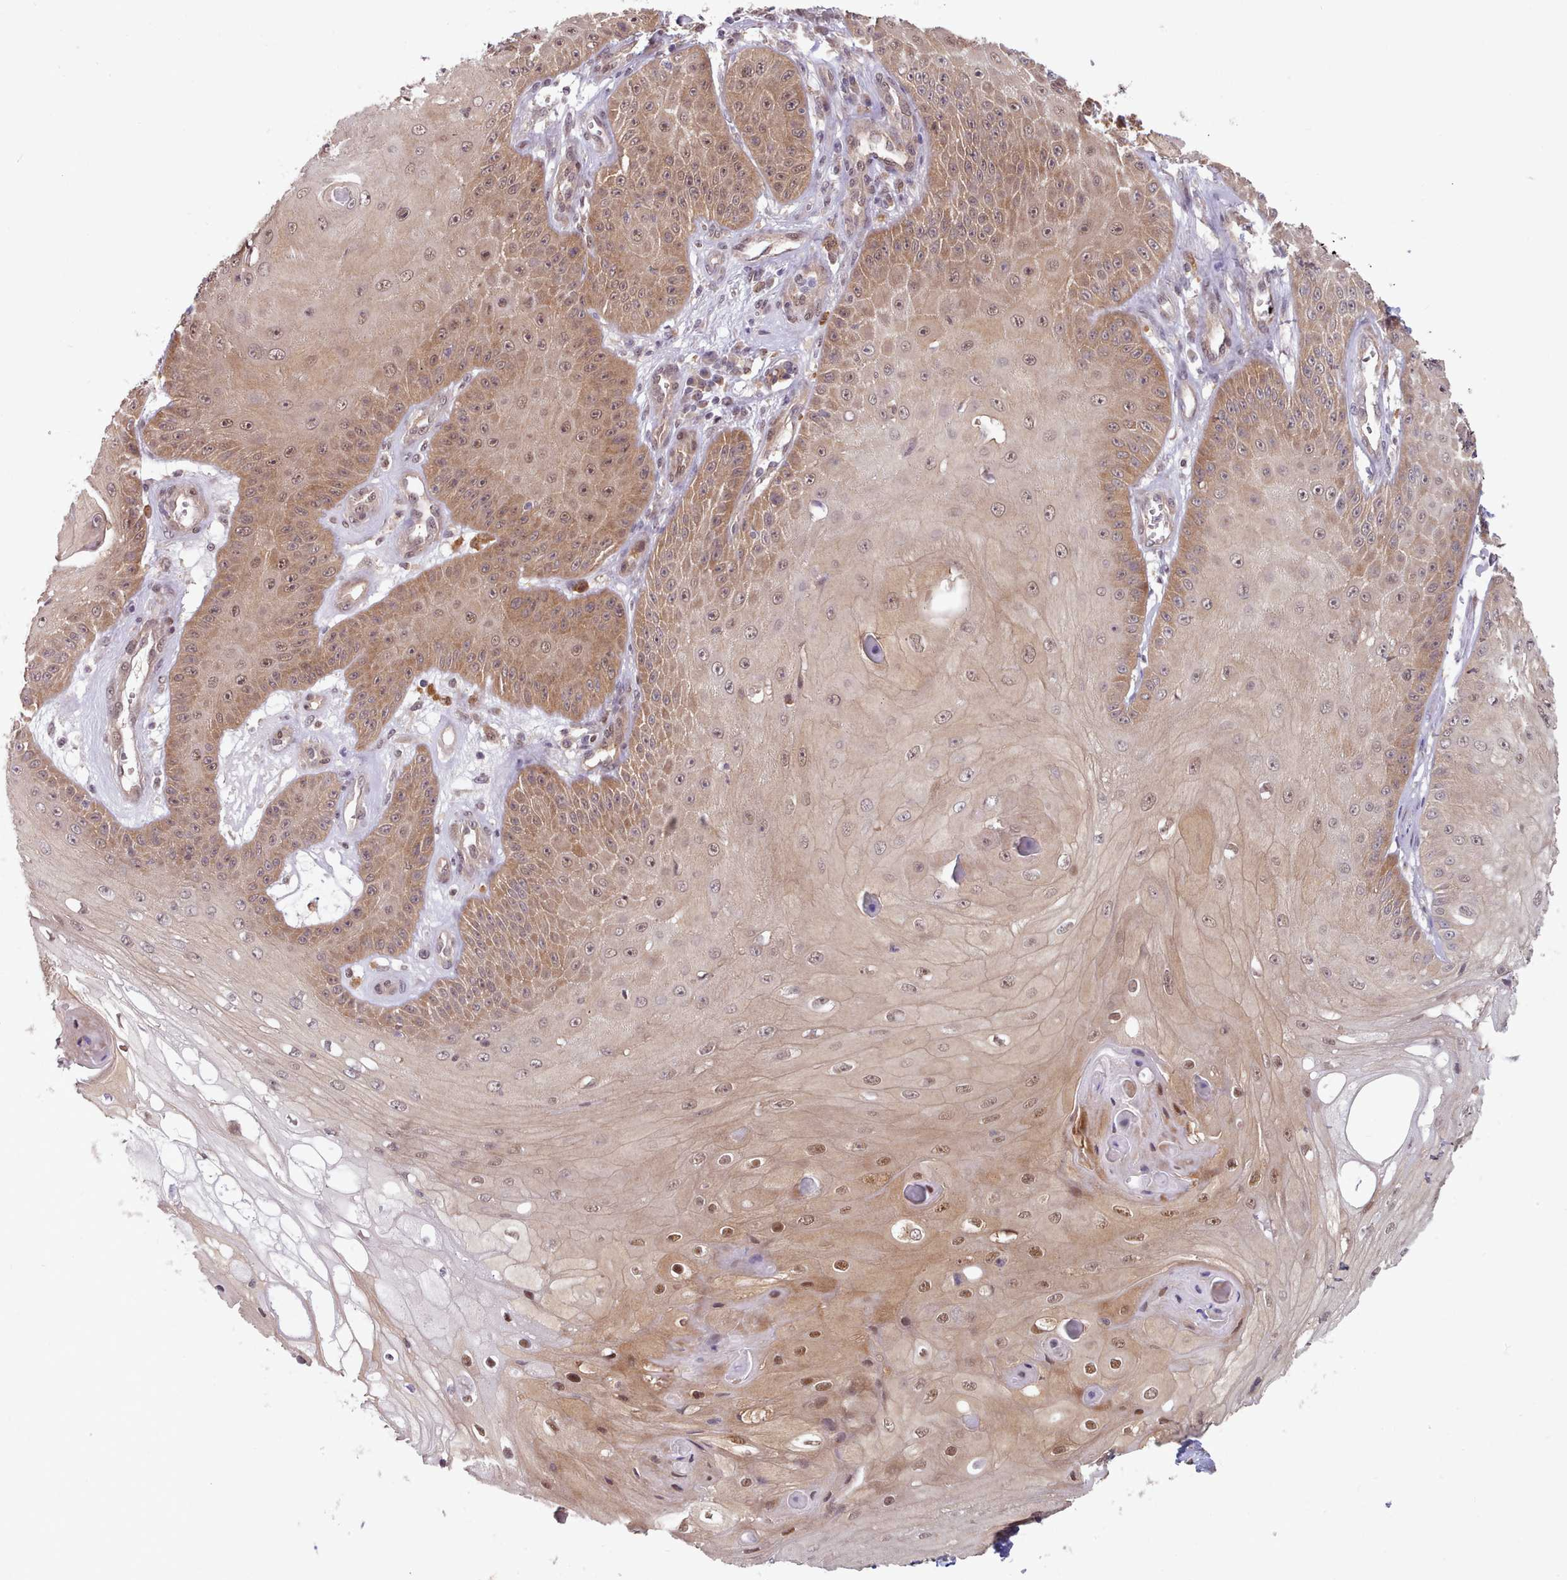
{"staining": {"intensity": "moderate", "quantity": ">75%", "location": "cytoplasmic/membranous,nuclear"}, "tissue": "skin cancer", "cell_type": "Tumor cells", "image_type": "cancer", "snomed": [{"axis": "morphology", "description": "Squamous cell carcinoma, NOS"}, {"axis": "topography", "description": "Skin"}], "caption": "The histopathology image displays a brown stain indicating the presence of a protein in the cytoplasmic/membranous and nuclear of tumor cells in skin cancer (squamous cell carcinoma). (DAB IHC with brightfield microscopy, high magnification).", "gene": "CES3", "patient": {"sex": "male", "age": 70}}